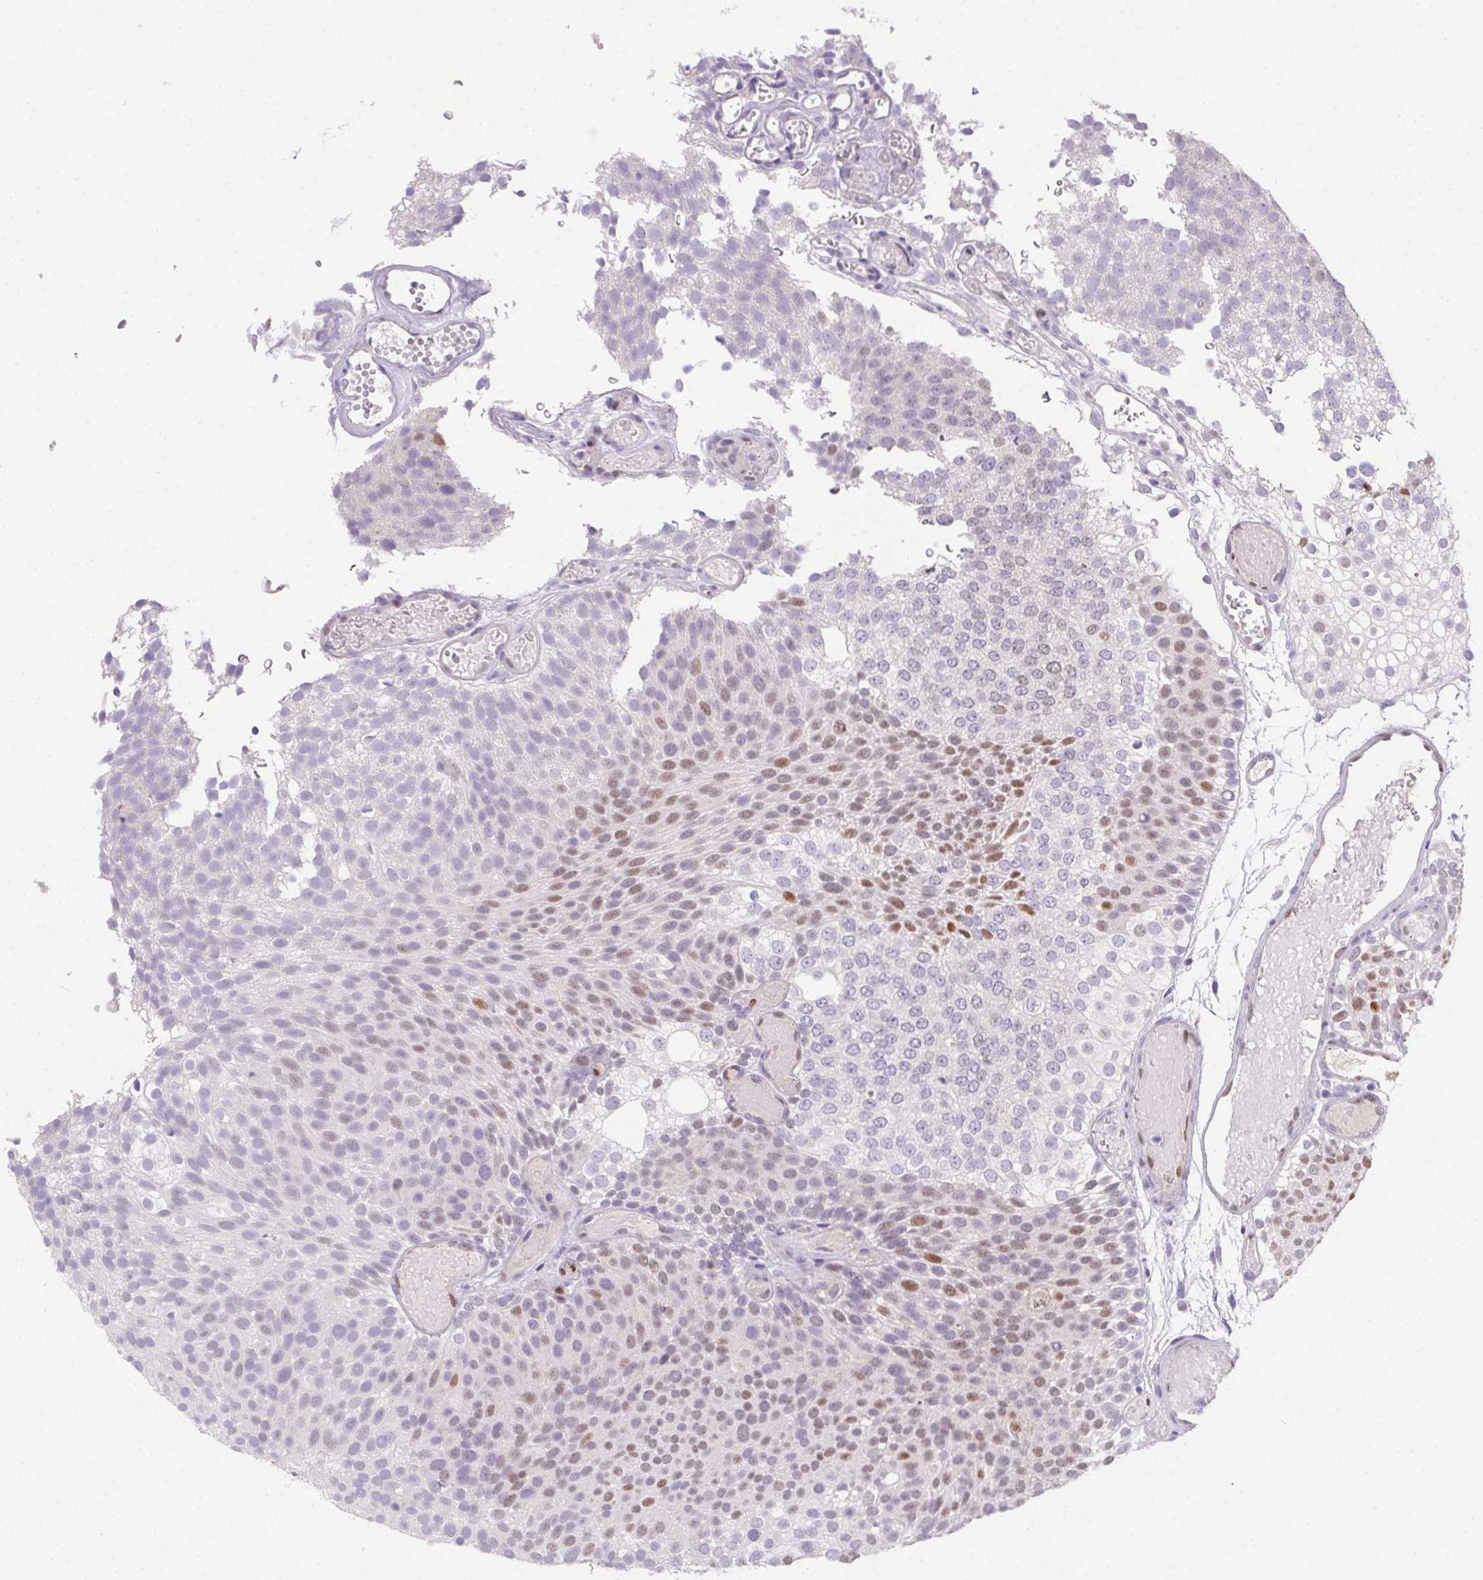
{"staining": {"intensity": "moderate", "quantity": "<25%", "location": "nuclear"}, "tissue": "urothelial cancer", "cell_type": "Tumor cells", "image_type": "cancer", "snomed": [{"axis": "morphology", "description": "Urothelial carcinoma, Low grade"}, {"axis": "topography", "description": "Urinary bladder"}], "caption": "Human urothelial cancer stained with a protein marker reveals moderate staining in tumor cells.", "gene": "SP9", "patient": {"sex": "male", "age": 78}}